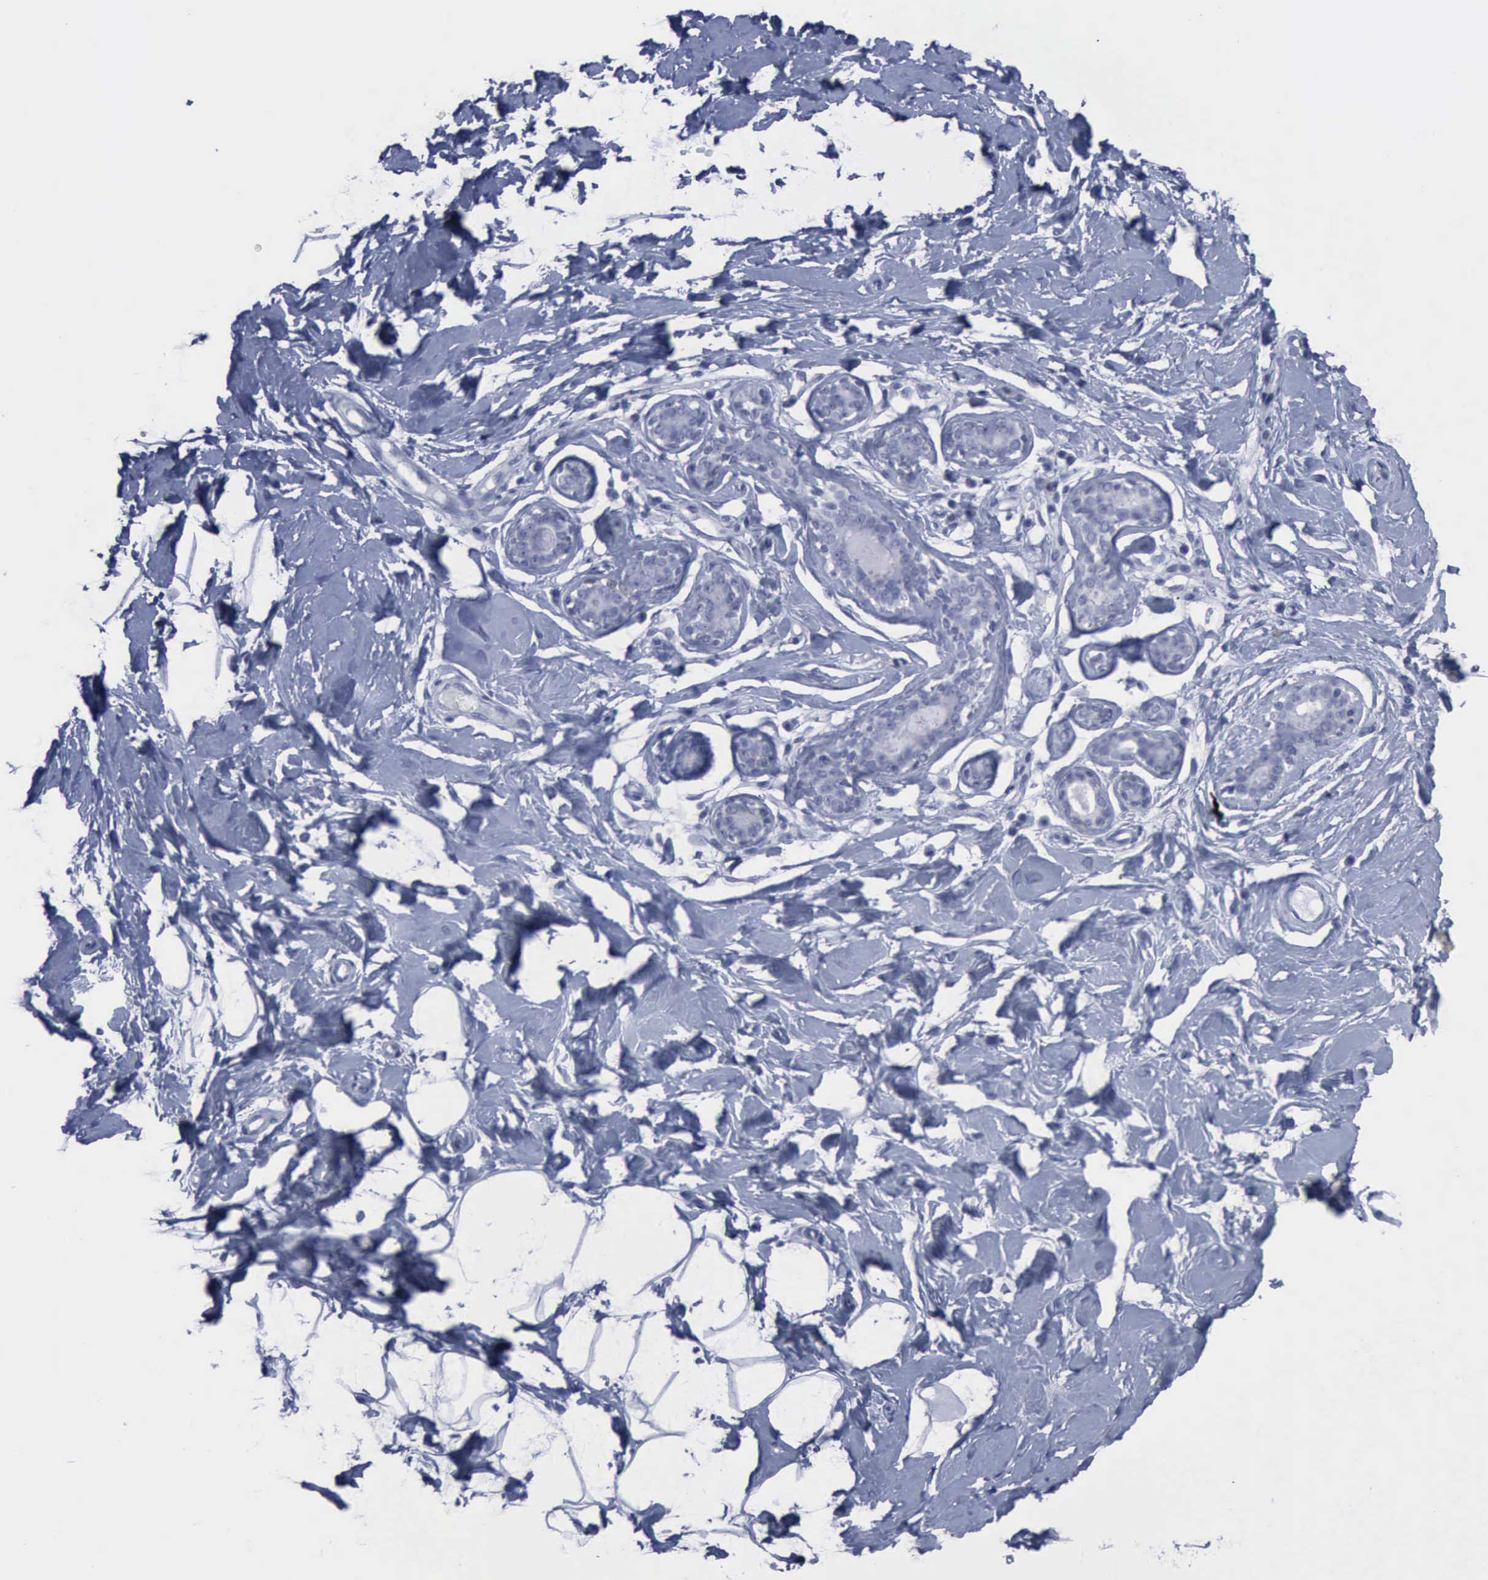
{"staining": {"intensity": "negative", "quantity": "none", "location": "none"}, "tissue": "breast", "cell_type": "Adipocytes", "image_type": "normal", "snomed": [{"axis": "morphology", "description": "Normal tissue, NOS"}, {"axis": "topography", "description": "Breast"}], "caption": "IHC photomicrograph of normal breast: human breast stained with DAB reveals no significant protein staining in adipocytes.", "gene": "CSTA", "patient": {"sex": "female", "age": 23}}